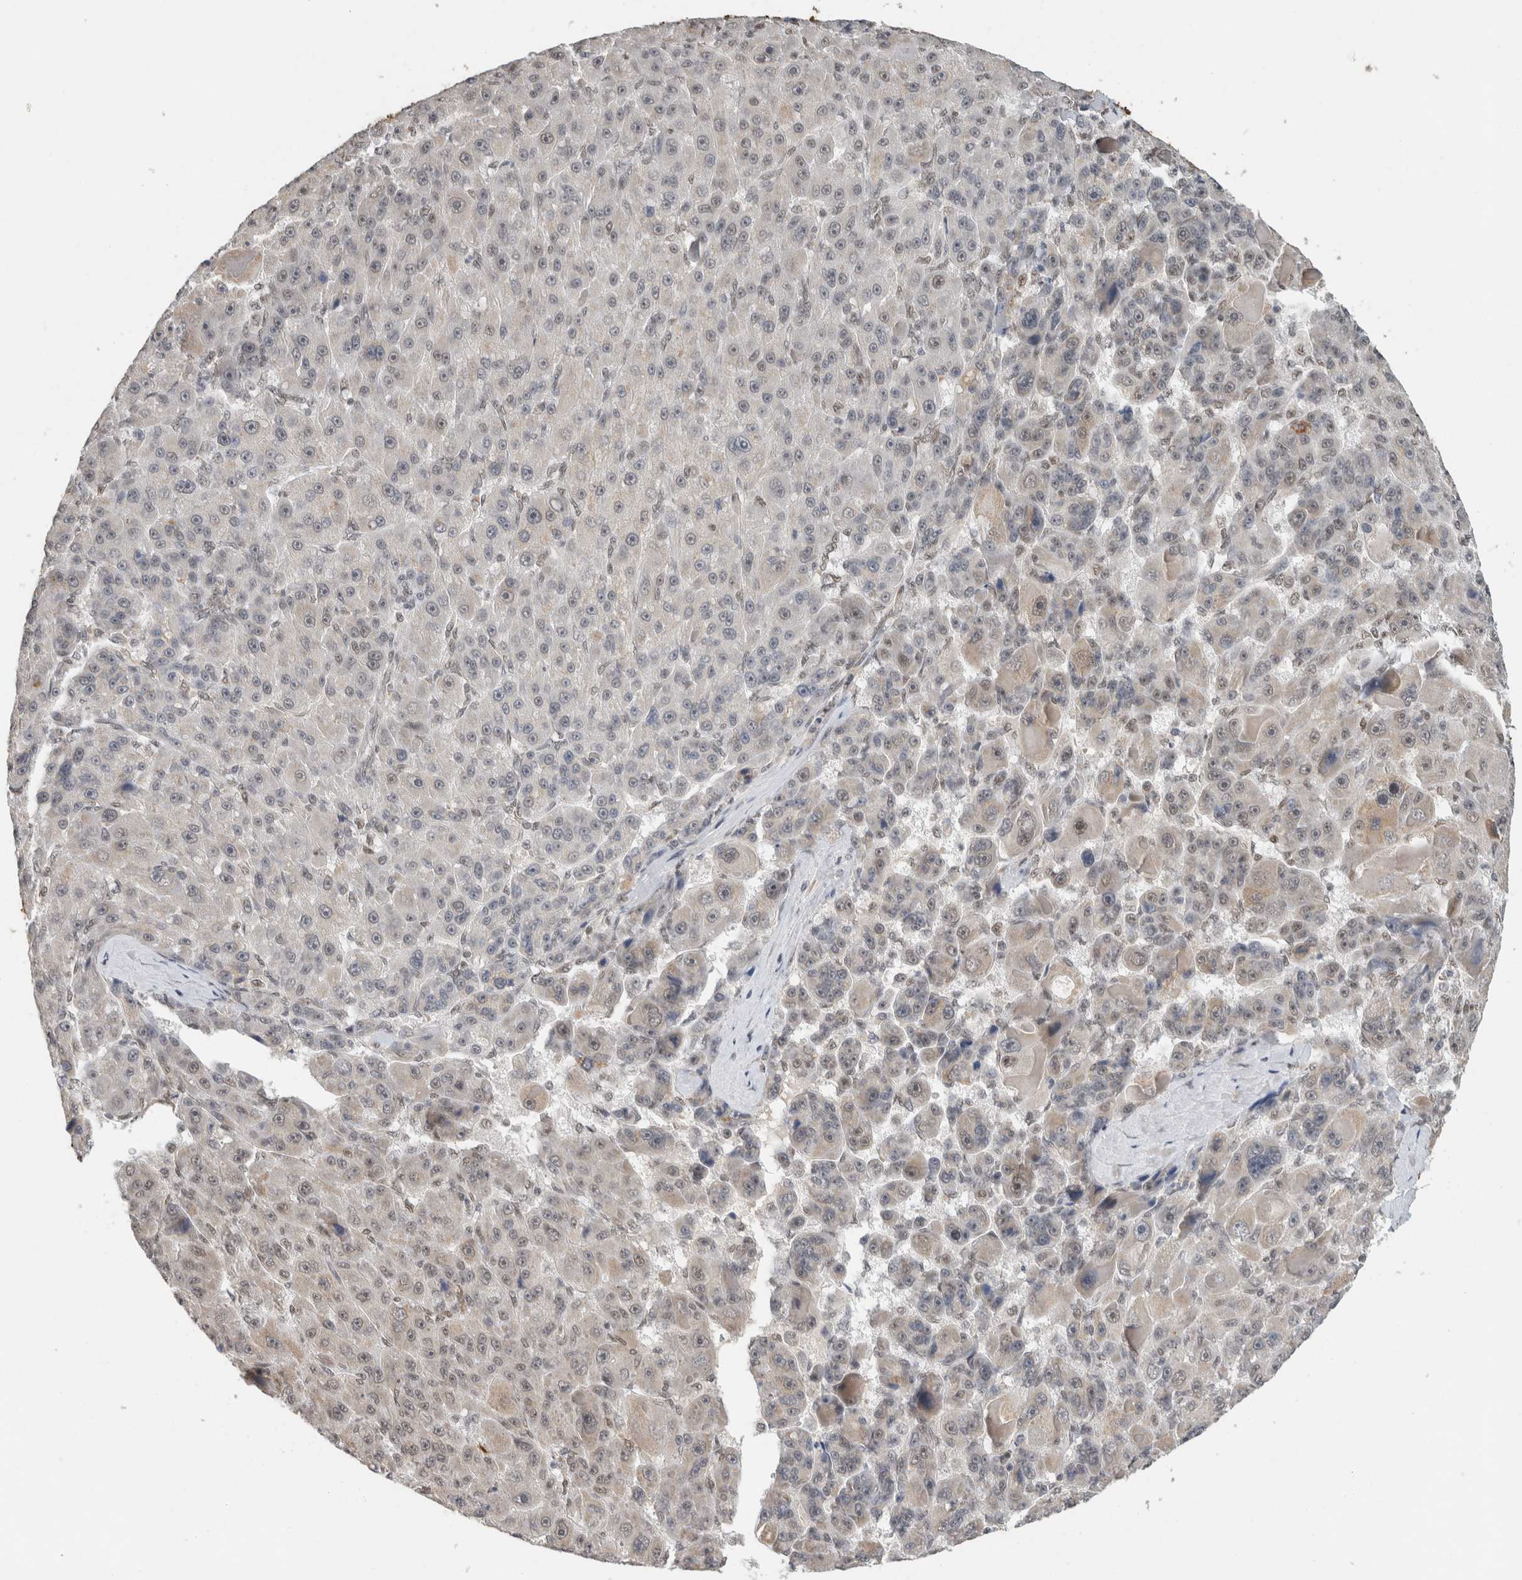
{"staining": {"intensity": "weak", "quantity": "25%-75%", "location": "nuclear"}, "tissue": "liver cancer", "cell_type": "Tumor cells", "image_type": "cancer", "snomed": [{"axis": "morphology", "description": "Carcinoma, Hepatocellular, NOS"}, {"axis": "topography", "description": "Liver"}], "caption": "Immunohistochemistry histopathology image of neoplastic tissue: human liver cancer (hepatocellular carcinoma) stained using IHC displays low levels of weak protein expression localized specifically in the nuclear of tumor cells, appearing as a nuclear brown color.", "gene": "DDX42", "patient": {"sex": "male", "age": 76}}